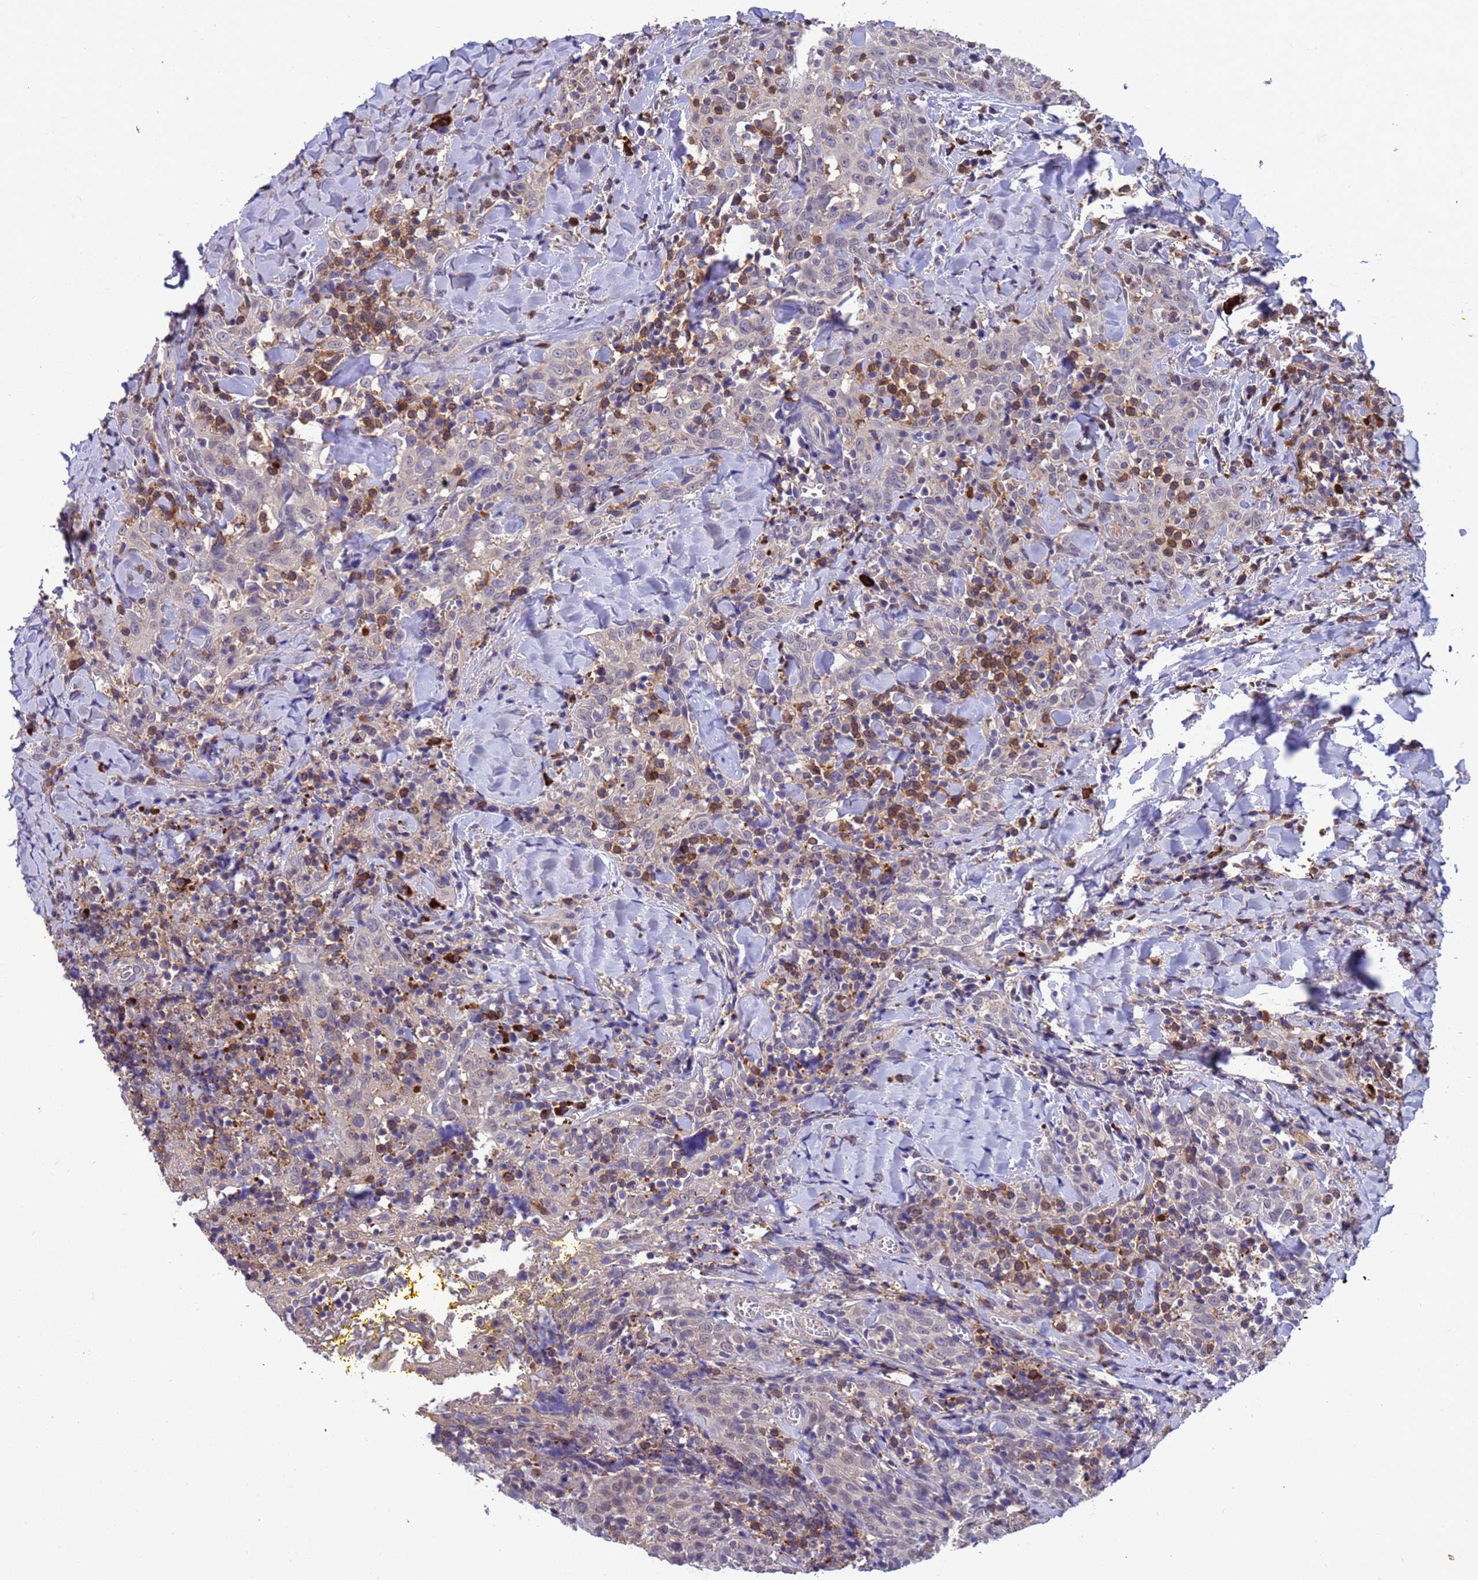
{"staining": {"intensity": "negative", "quantity": "none", "location": "none"}, "tissue": "head and neck cancer", "cell_type": "Tumor cells", "image_type": "cancer", "snomed": [{"axis": "morphology", "description": "Squamous cell carcinoma, NOS"}, {"axis": "topography", "description": "Head-Neck"}], "caption": "Tumor cells are negative for protein expression in human squamous cell carcinoma (head and neck).", "gene": "AMPD3", "patient": {"sex": "female", "age": 70}}